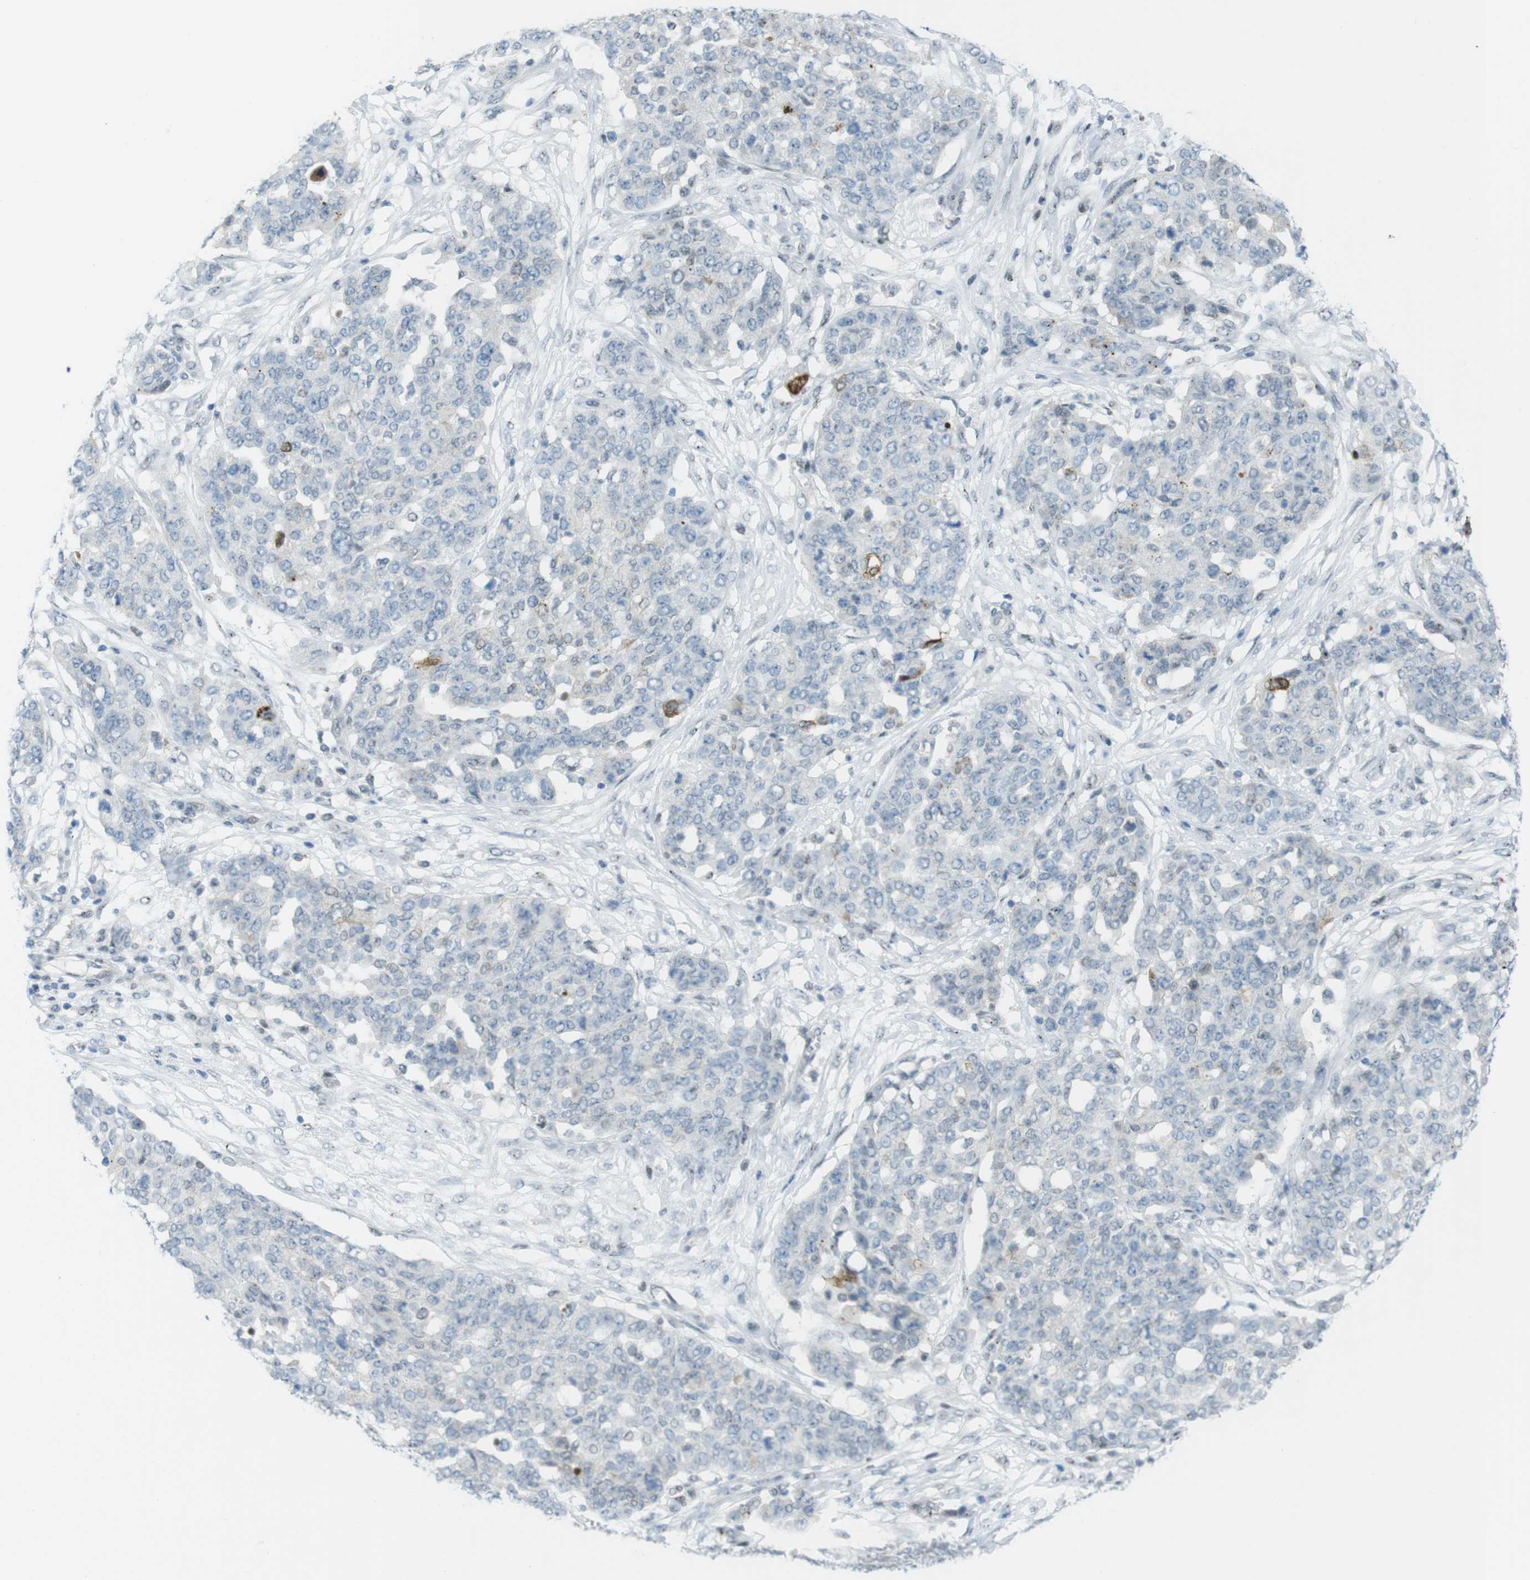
{"staining": {"intensity": "negative", "quantity": "none", "location": "none"}, "tissue": "ovarian cancer", "cell_type": "Tumor cells", "image_type": "cancer", "snomed": [{"axis": "morphology", "description": "Cystadenocarcinoma, serous, NOS"}, {"axis": "topography", "description": "Soft tissue"}, {"axis": "topography", "description": "Ovary"}], "caption": "Immunohistochemistry (IHC) of human ovarian cancer (serous cystadenocarcinoma) shows no expression in tumor cells.", "gene": "UBB", "patient": {"sex": "female", "age": 57}}